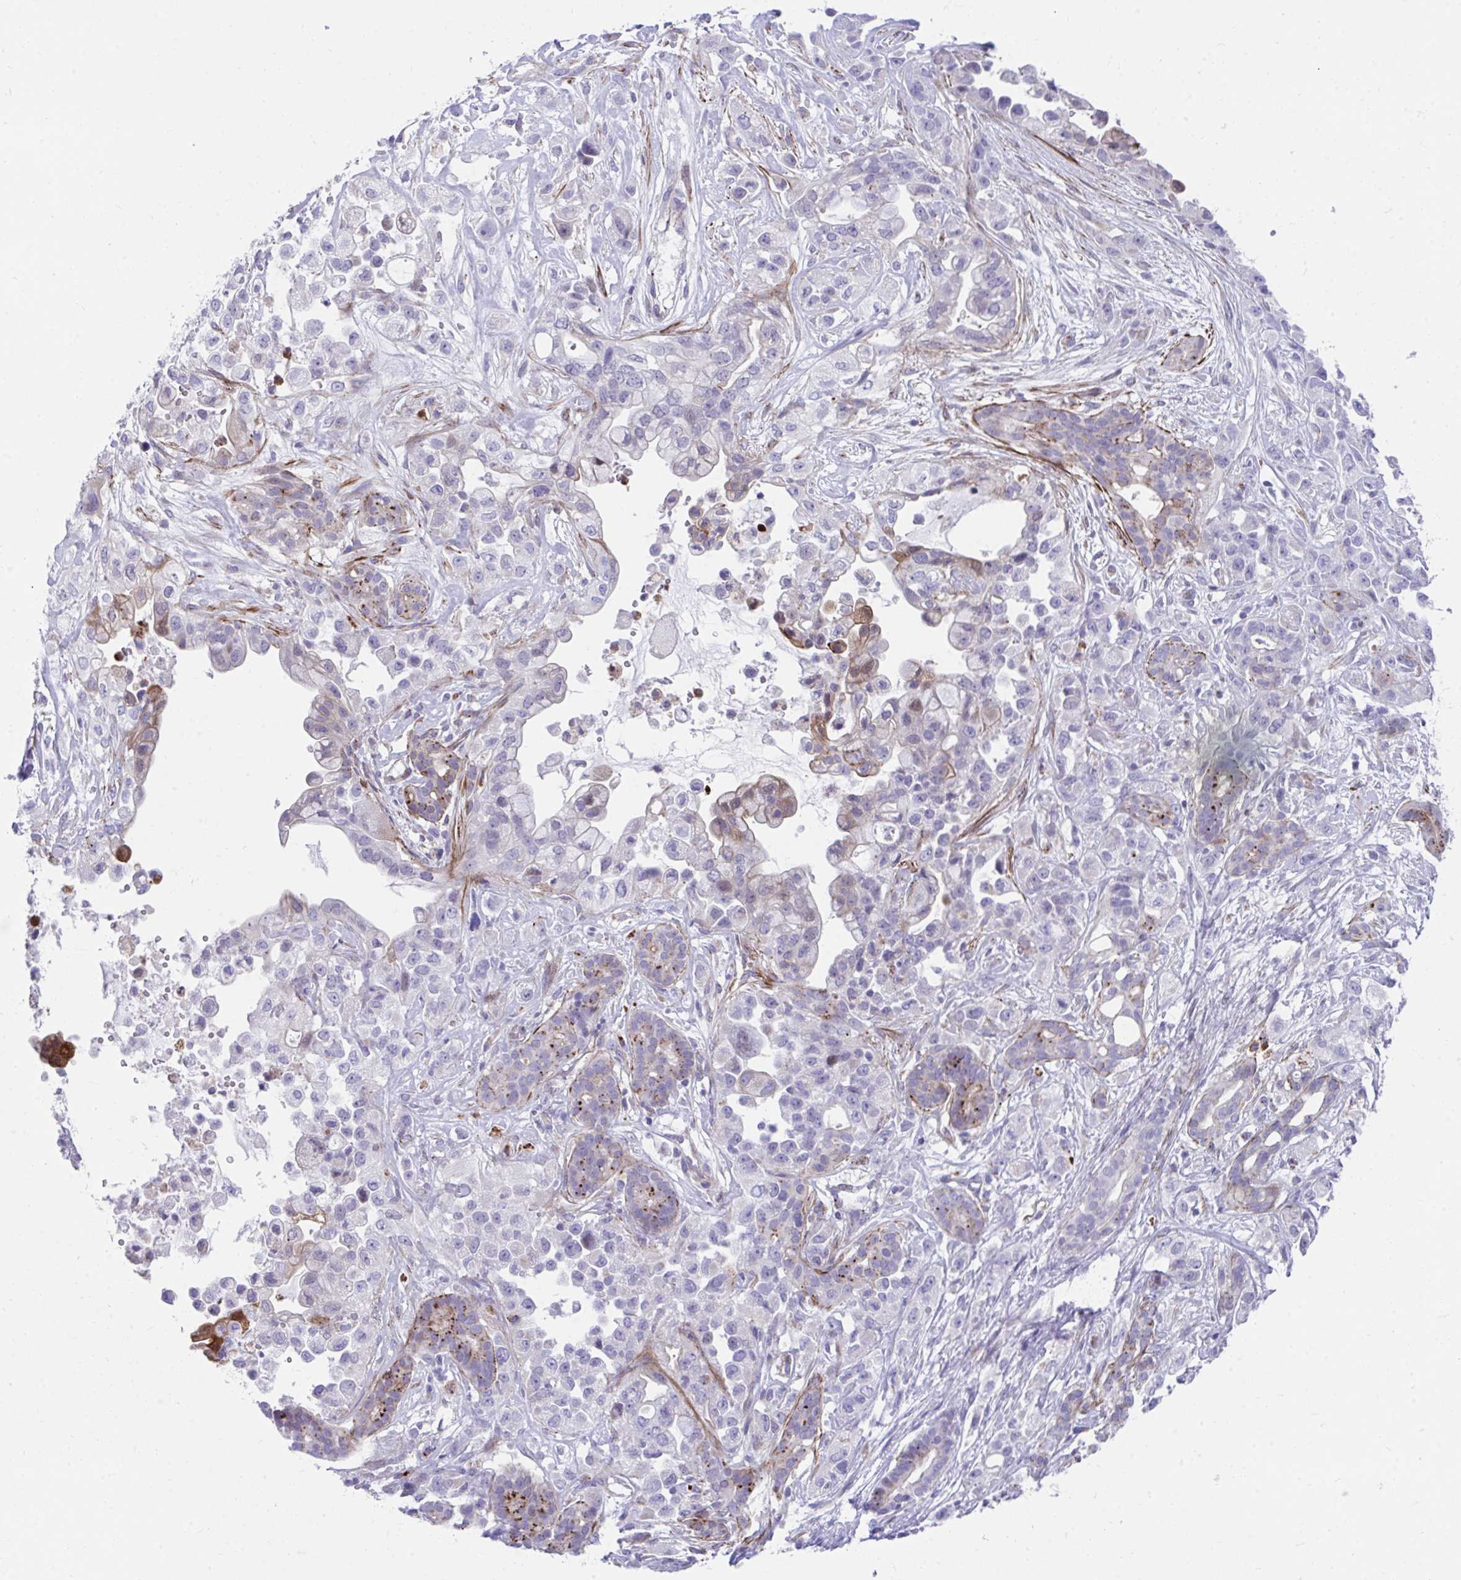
{"staining": {"intensity": "negative", "quantity": "none", "location": "none"}, "tissue": "pancreatic cancer", "cell_type": "Tumor cells", "image_type": "cancer", "snomed": [{"axis": "morphology", "description": "Adenocarcinoma, NOS"}, {"axis": "topography", "description": "Pancreas"}], "caption": "A high-resolution histopathology image shows immunohistochemistry staining of pancreatic adenocarcinoma, which displays no significant positivity in tumor cells.", "gene": "CSTB", "patient": {"sex": "male", "age": 44}}